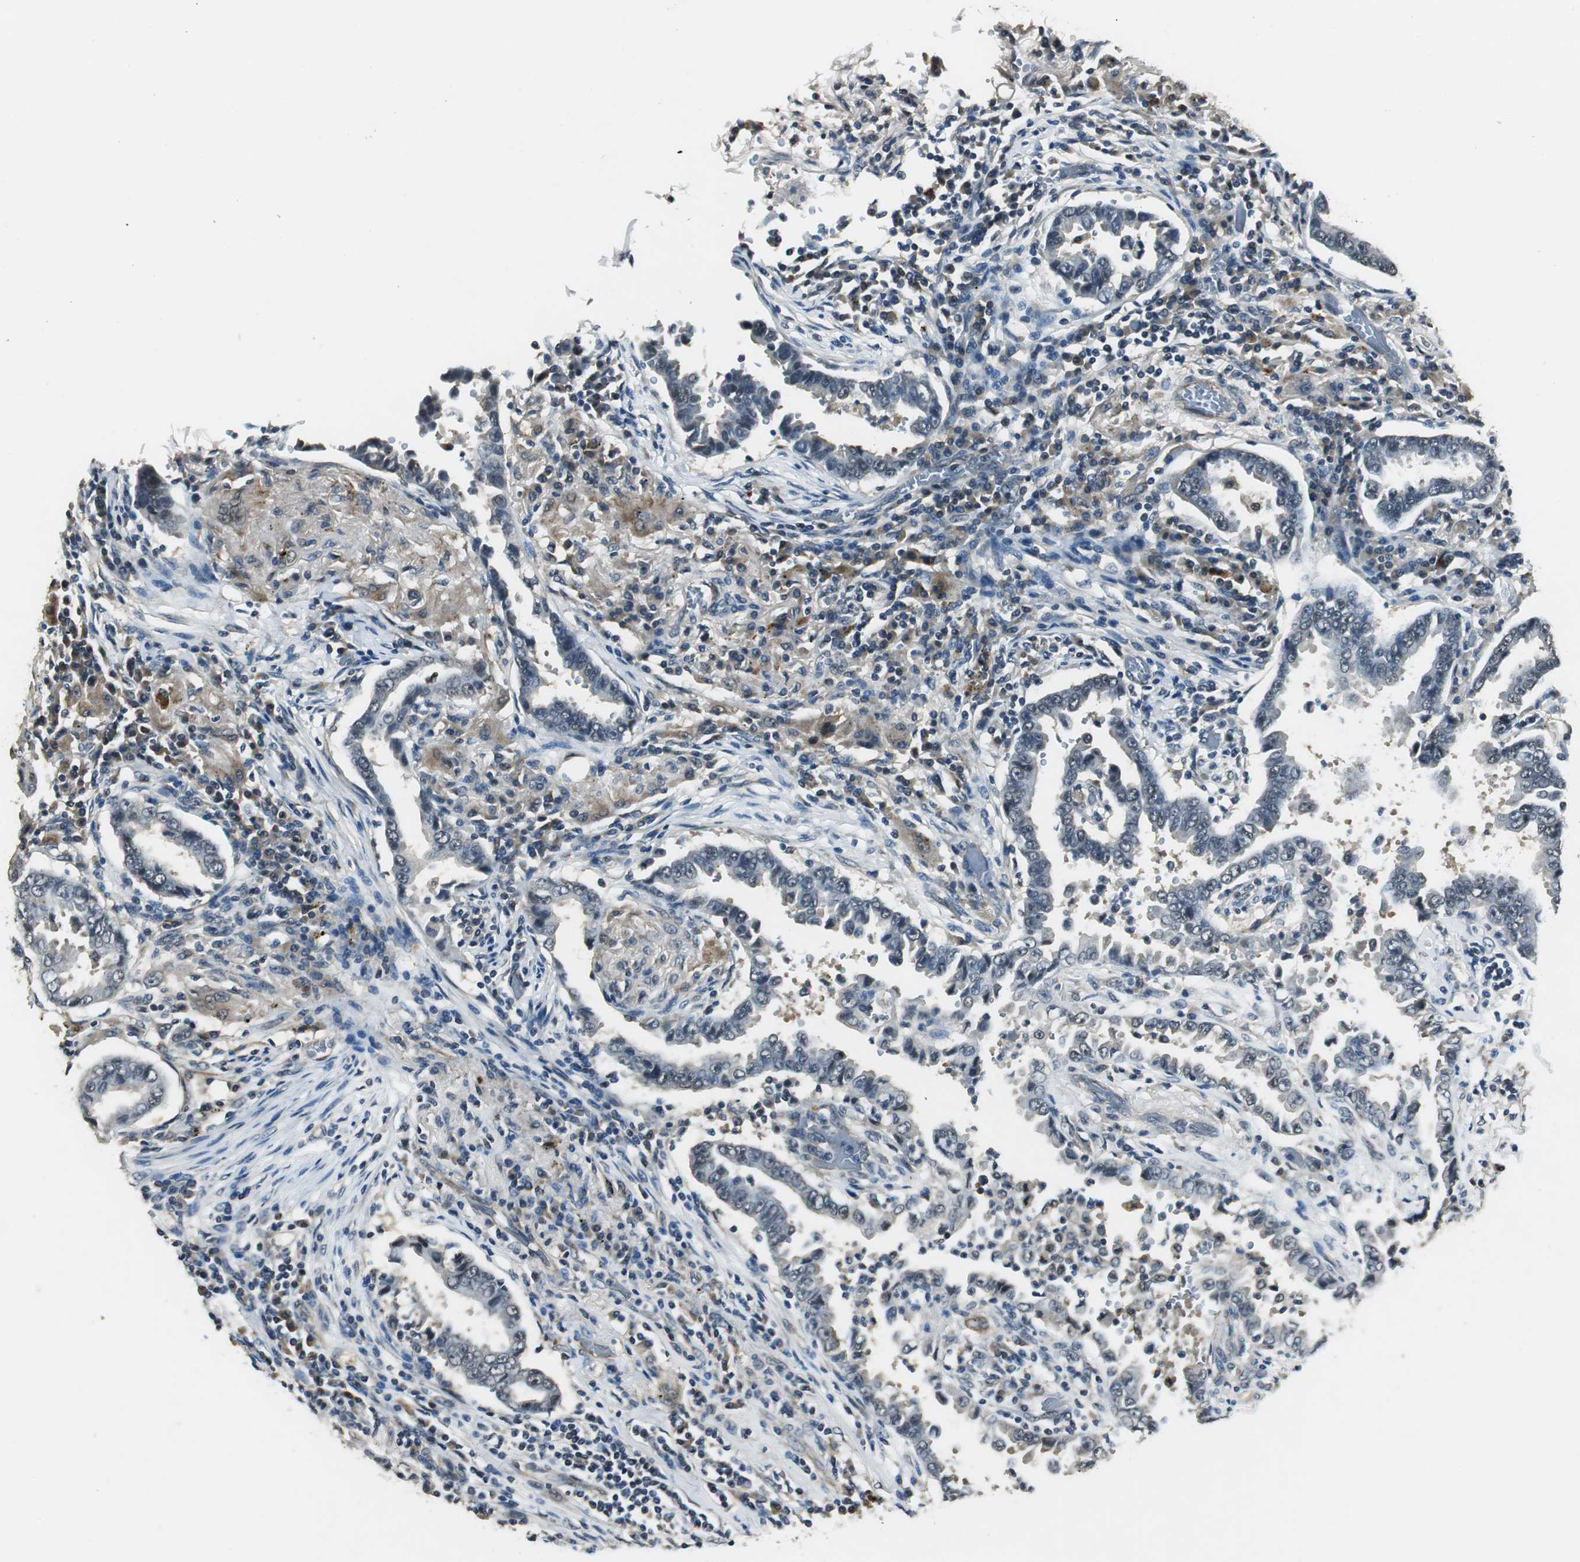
{"staining": {"intensity": "weak", "quantity": "25%-75%", "location": "cytoplasmic/membranous"}, "tissue": "lung cancer", "cell_type": "Tumor cells", "image_type": "cancer", "snomed": [{"axis": "morphology", "description": "Normal tissue, NOS"}, {"axis": "morphology", "description": "Inflammation, NOS"}, {"axis": "morphology", "description": "Adenocarcinoma, NOS"}, {"axis": "topography", "description": "Lung"}], "caption": "This histopathology image displays lung cancer (adenocarcinoma) stained with immunohistochemistry to label a protein in brown. The cytoplasmic/membranous of tumor cells show weak positivity for the protein. Nuclei are counter-stained blue.", "gene": "PSMB4", "patient": {"sex": "female", "age": 64}}